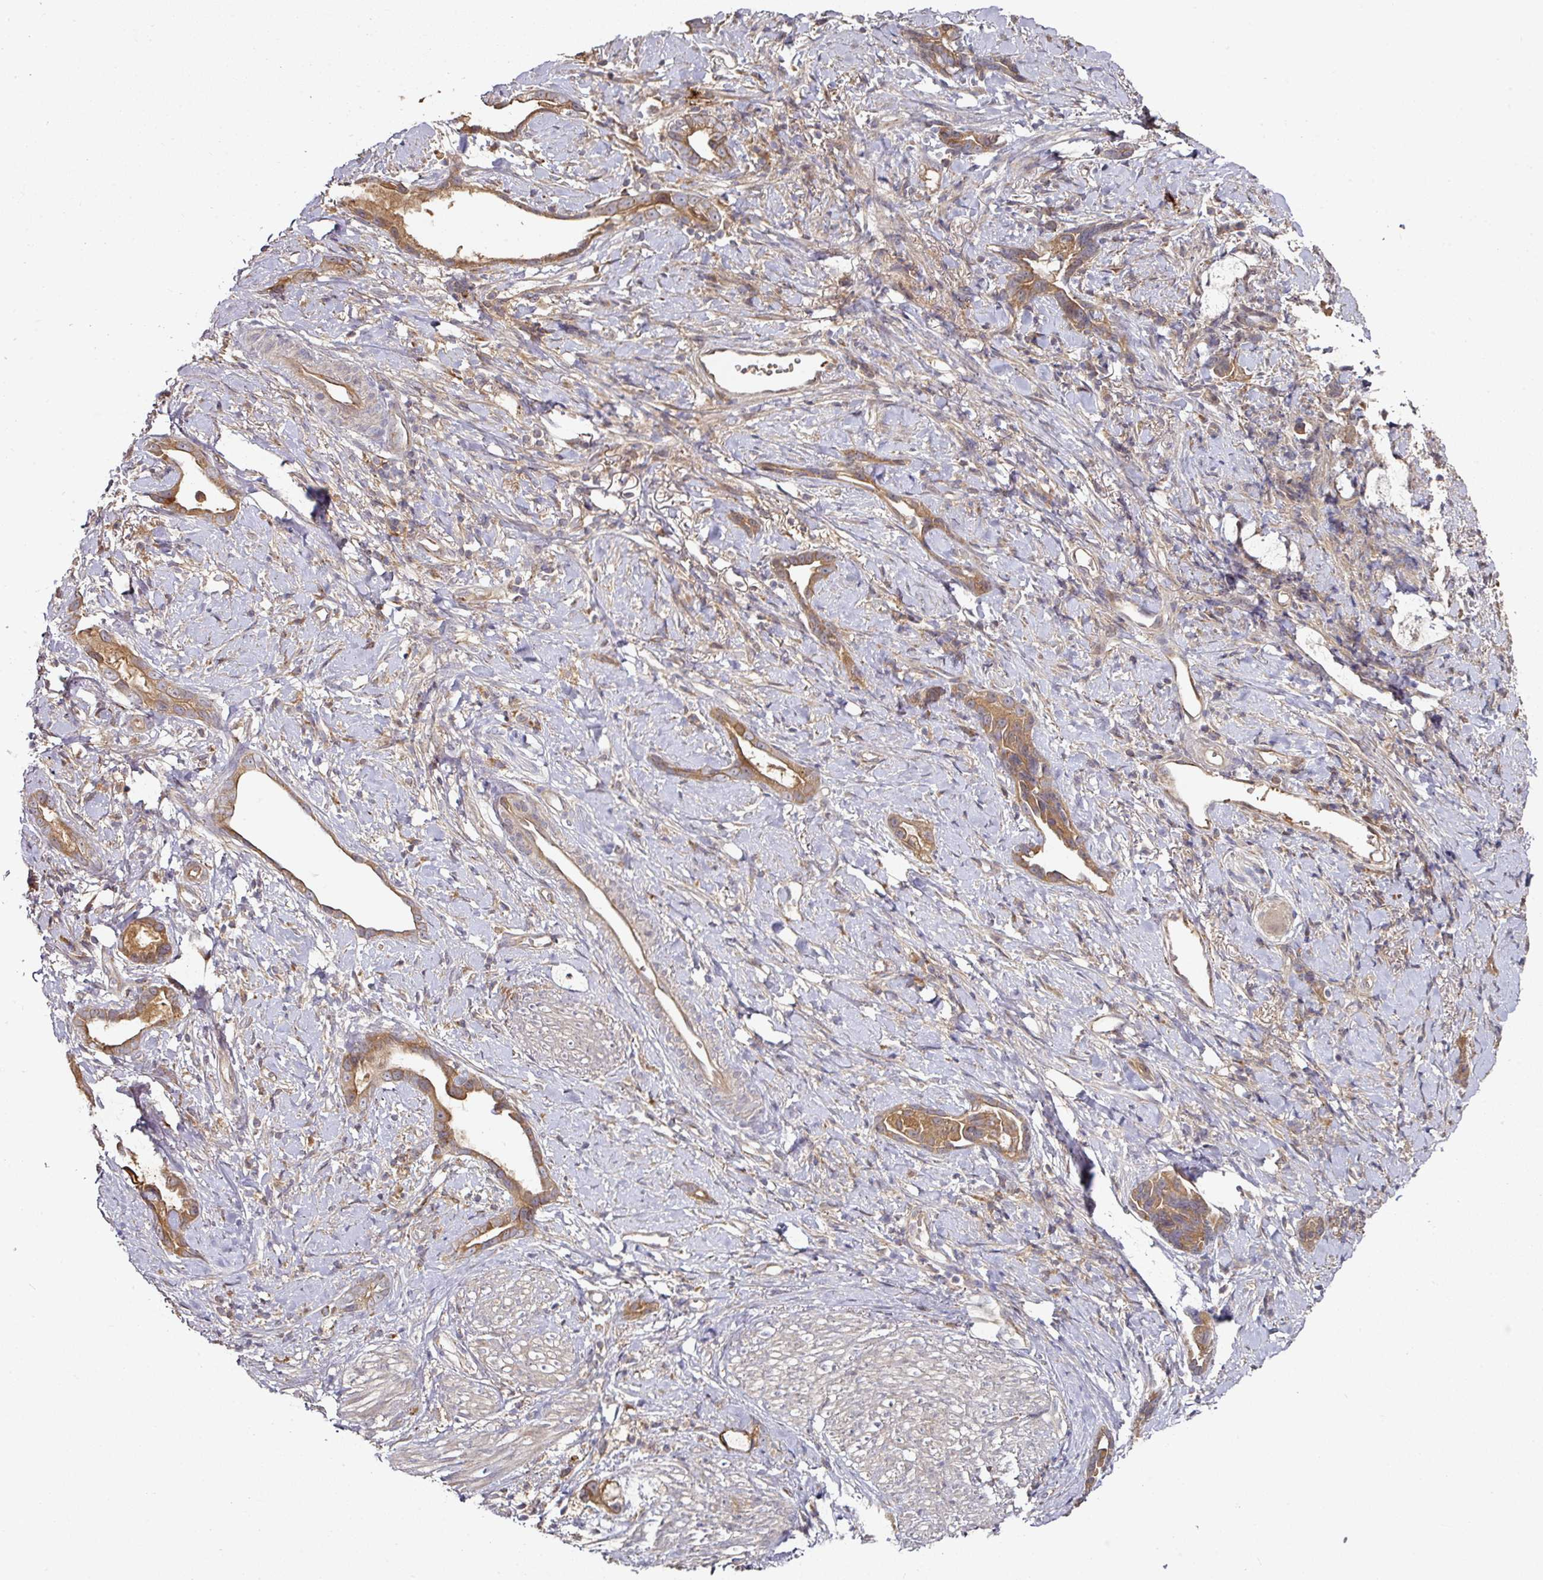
{"staining": {"intensity": "strong", "quantity": ">75%", "location": "cytoplasmic/membranous"}, "tissue": "stomach cancer", "cell_type": "Tumor cells", "image_type": "cancer", "snomed": [{"axis": "morphology", "description": "Adenocarcinoma, NOS"}, {"axis": "topography", "description": "Stomach"}], "caption": "Adenocarcinoma (stomach) stained for a protein (brown) shows strong cytoplasmic/membranous positive staining in approximately >75% of tumor cells.", "gene": "CEP95", "patient": {"sex": "male", "age": 55}}